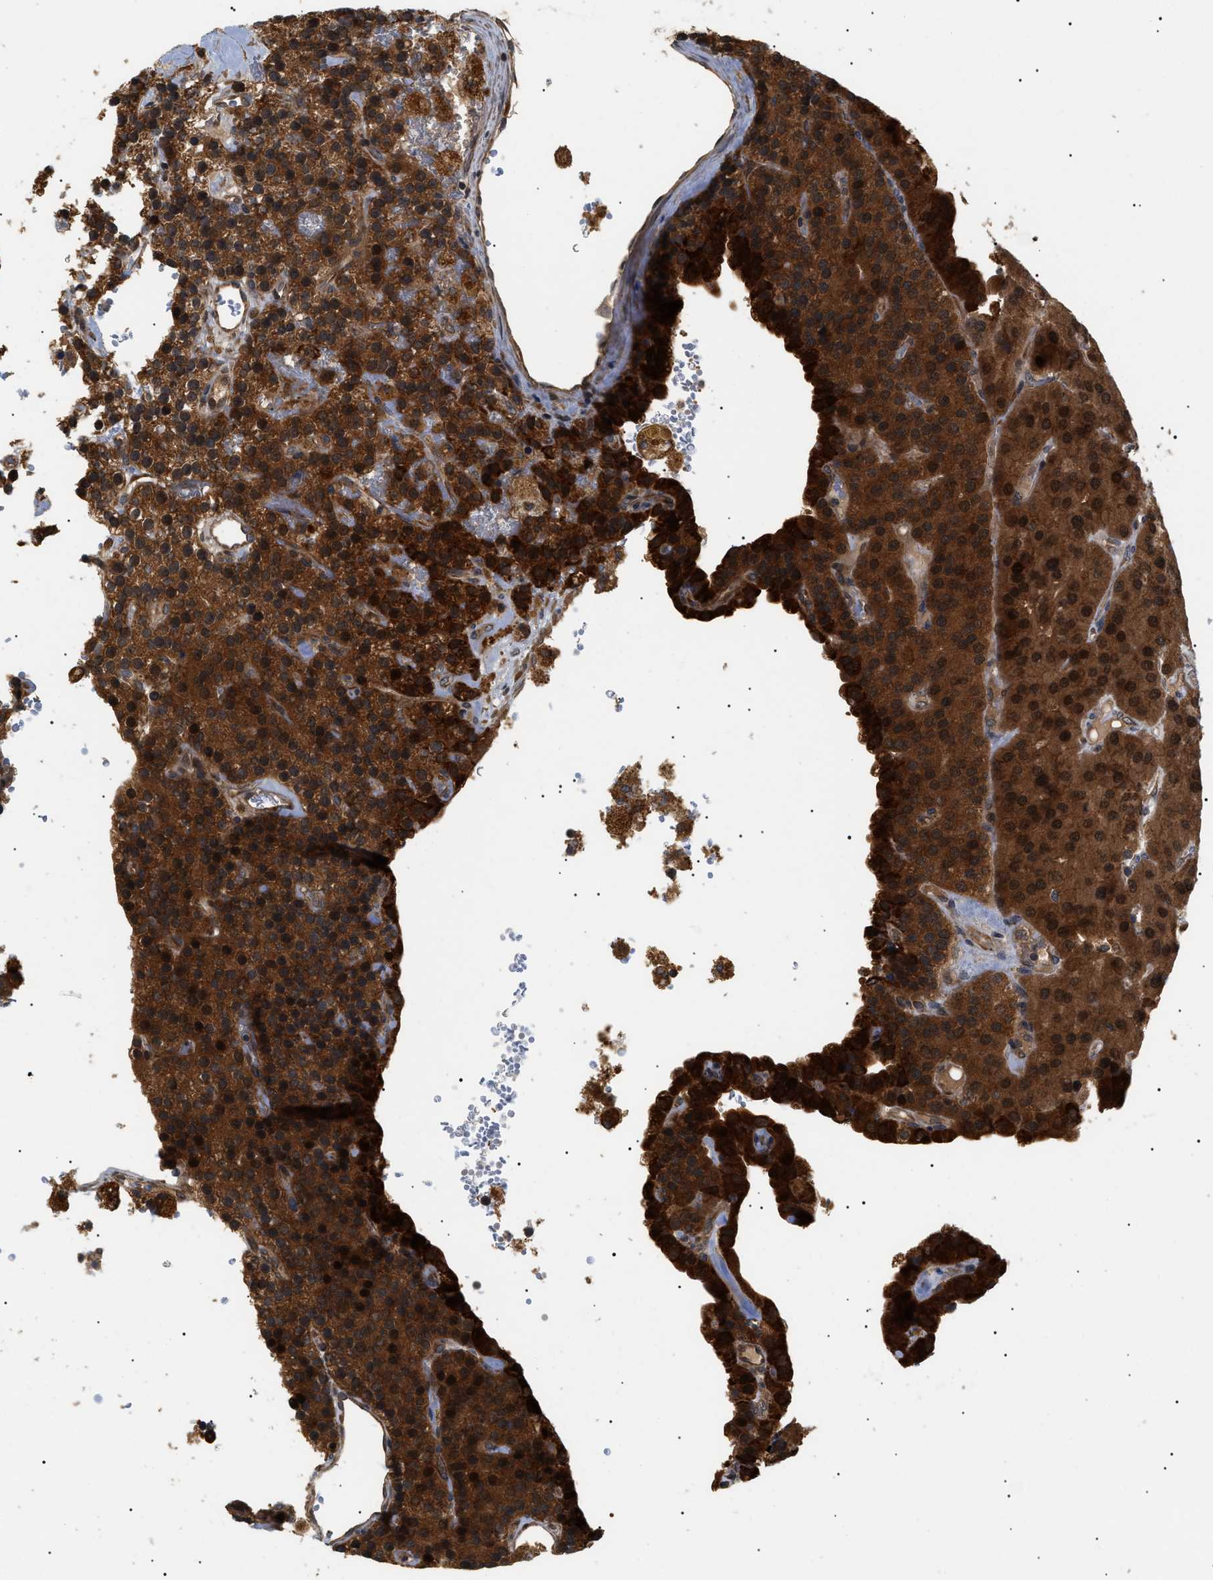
{"staining": {"intensity": "strong", "quantity": ">75%", "location": "cytoplasmic/membranous,nuclear"}, "tissue": "parathyroid gland", "cell_type": "Glandular cells", "image_type": "normal", "snomed": [{"axis": "morphology", "description": "Normal tissue, NOS"}, {"axis": "morphology", "description": "Adenoma, NOS"}, {"axis": "topography", "description": "Parathyroid gland"}], "caption": "High-magnification brightfield microscopy of normal parathyroid gland stained with DAB (3,3'-diaminobenzidine) (brown) and counterstained with hematoxylin (blue). glandular cells exhibit strong cytoplasmic/membranous,nuclear positivity is seen in about>75% of cells. The staining is performed using DAB brown chromogen to label protein expression. The nuclei are counter-stained blue using hematoxylin.", "gene": "ASTL", "patient": {"sex": "female", "age": 86}}